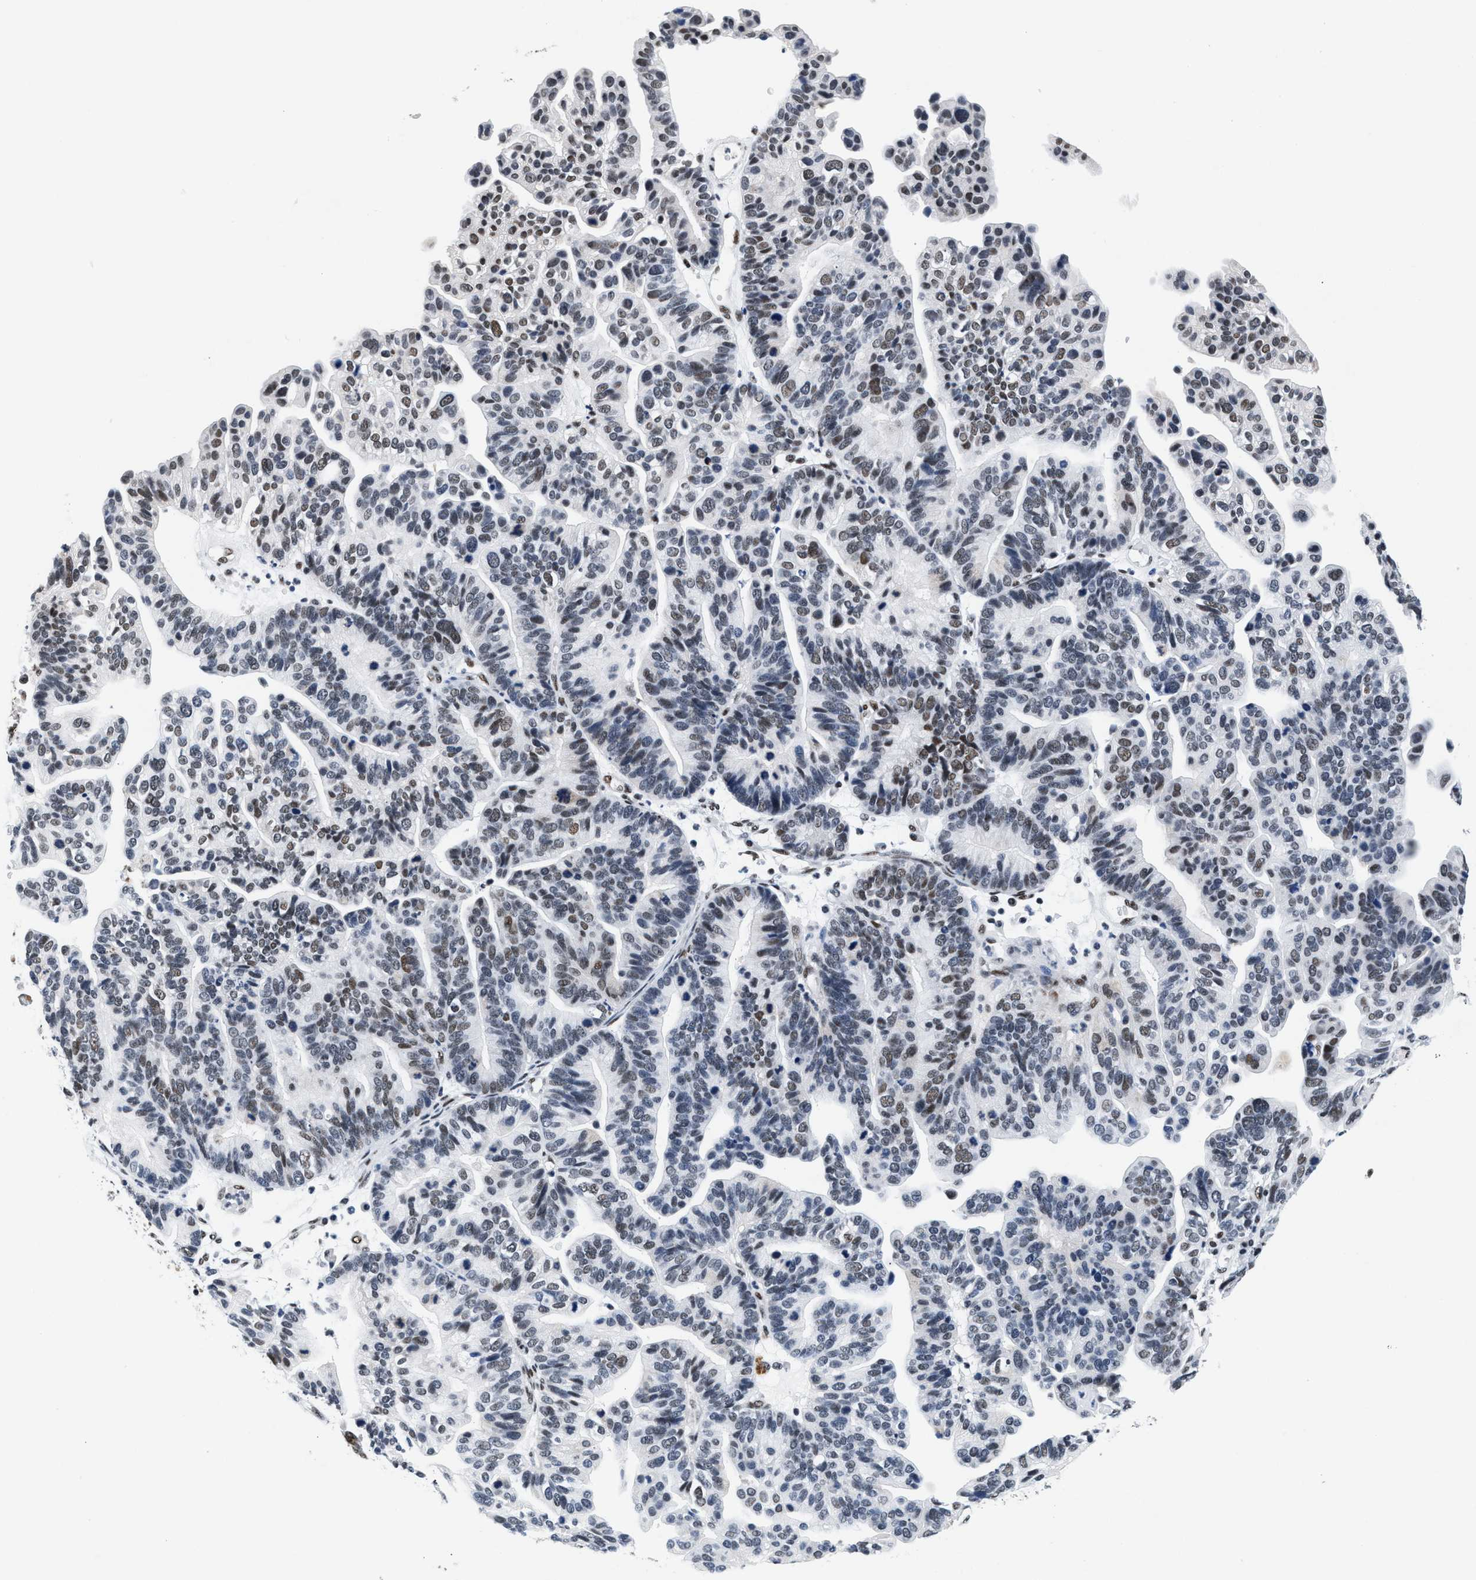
{"staining": {"intensity": "moderate", "quantity": ">75%", "location": "nuclear"}, "tissue": "ovarian cancer", "cell_type": "Tumor cells", "image_type": "cancer", "snomed": [{"axis": "morphology", "description": "Cystadenocarcinoma, serous, NOS"}, {"axis": "topography", "description": "Ovary"}], "caption": "IHC (DAB) staining of human ovarian cancer (serous cystadenocarcinoma) exhibits moderate nuclear protein expression in approximately >75% of tumor cells.", "gene": "RAD50", "patient": {"sex": "female", "age": 56}}